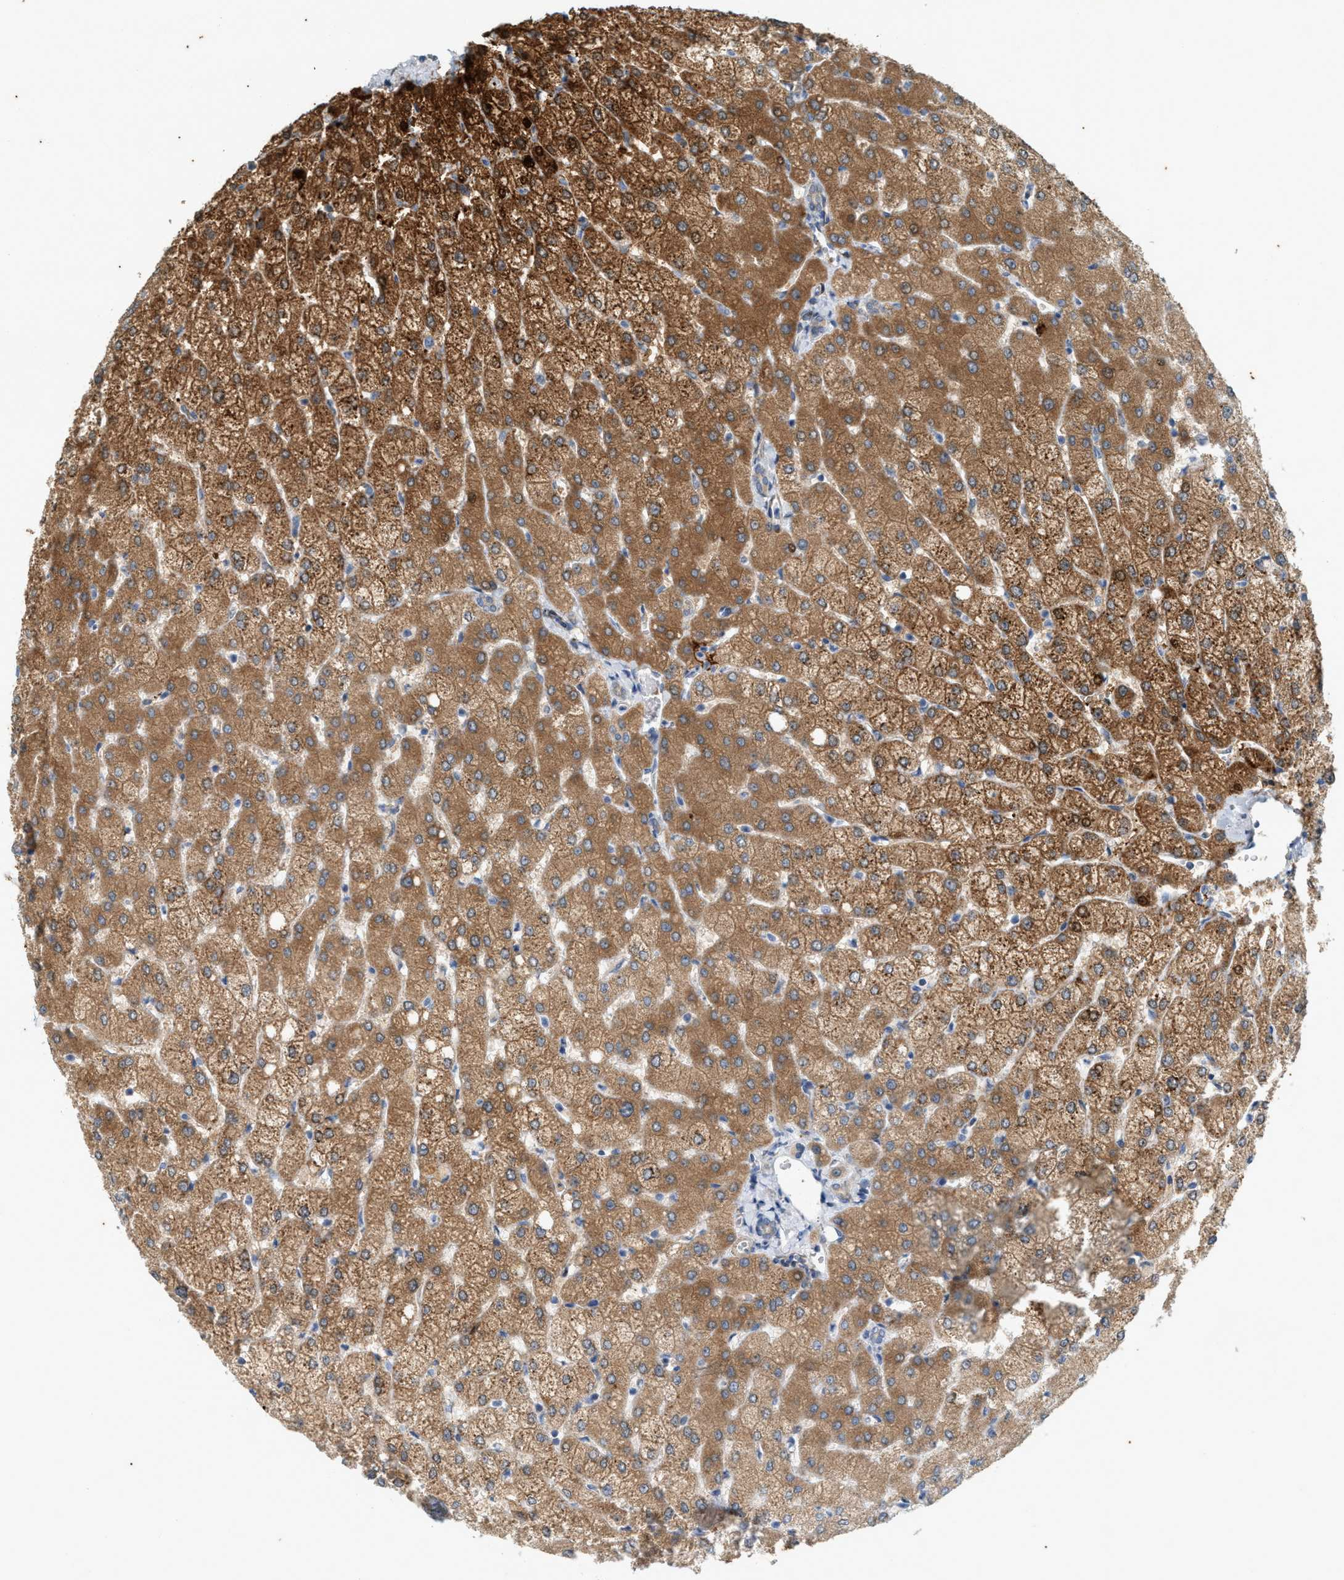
{"staining": {"intensity": "weak", "quantity": "<25%", "location": "cytoplasmic/membranous"}, "tissue": "liver", "cell_type": "Cholangiocytes", "image_type": "normal", "snomed": [{"axis": "morphology", "description": "Normal tissue, NOS"}, {"axis": "topography", "description": "Liver"}], "caption": "IHC image of benign liver stained for a protein (brown), which displays no staining in cholangiocytes.", "gene": "CHPF2", "patient": {"sex": "female", "age": 54}}